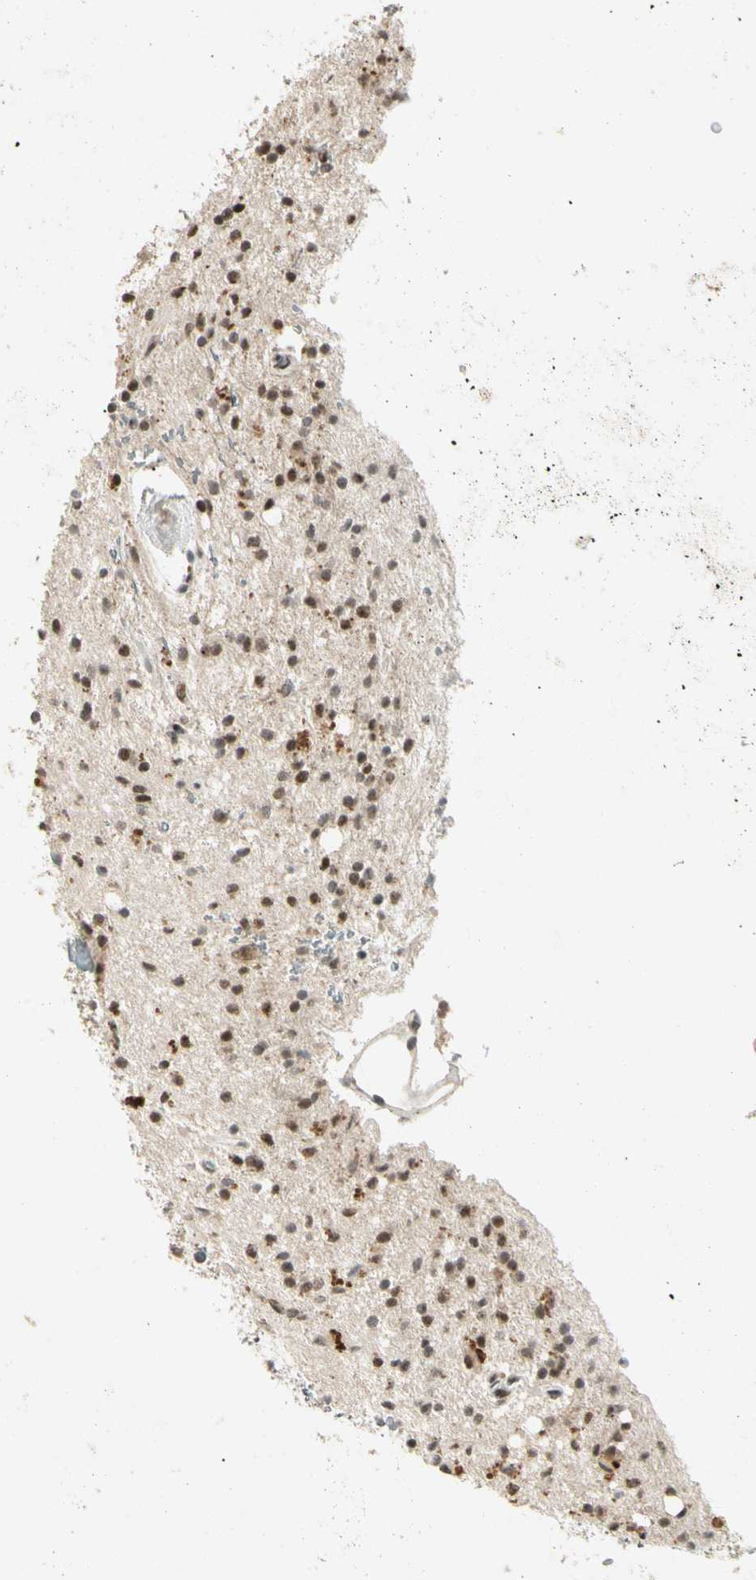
{"staining": {"intensity": "moderate", "quantity": ">75%", "location": "nuclear"}, "tissue": "glioma", "cell_type": "Tumor cells", "image_type": "cancer", "snomed": [{"axis": "morphology", "description": "Glioma, malignant, High grade"}, {"axis": "topography", "description": "Brain"}], "caption": "Moderate nuclear protein expression is identified in approximately >75% of tumor cells in malignant glioma (high-grade).", "gene": "ZBTB4", "patient": {"sex": "male", "age": 47}}